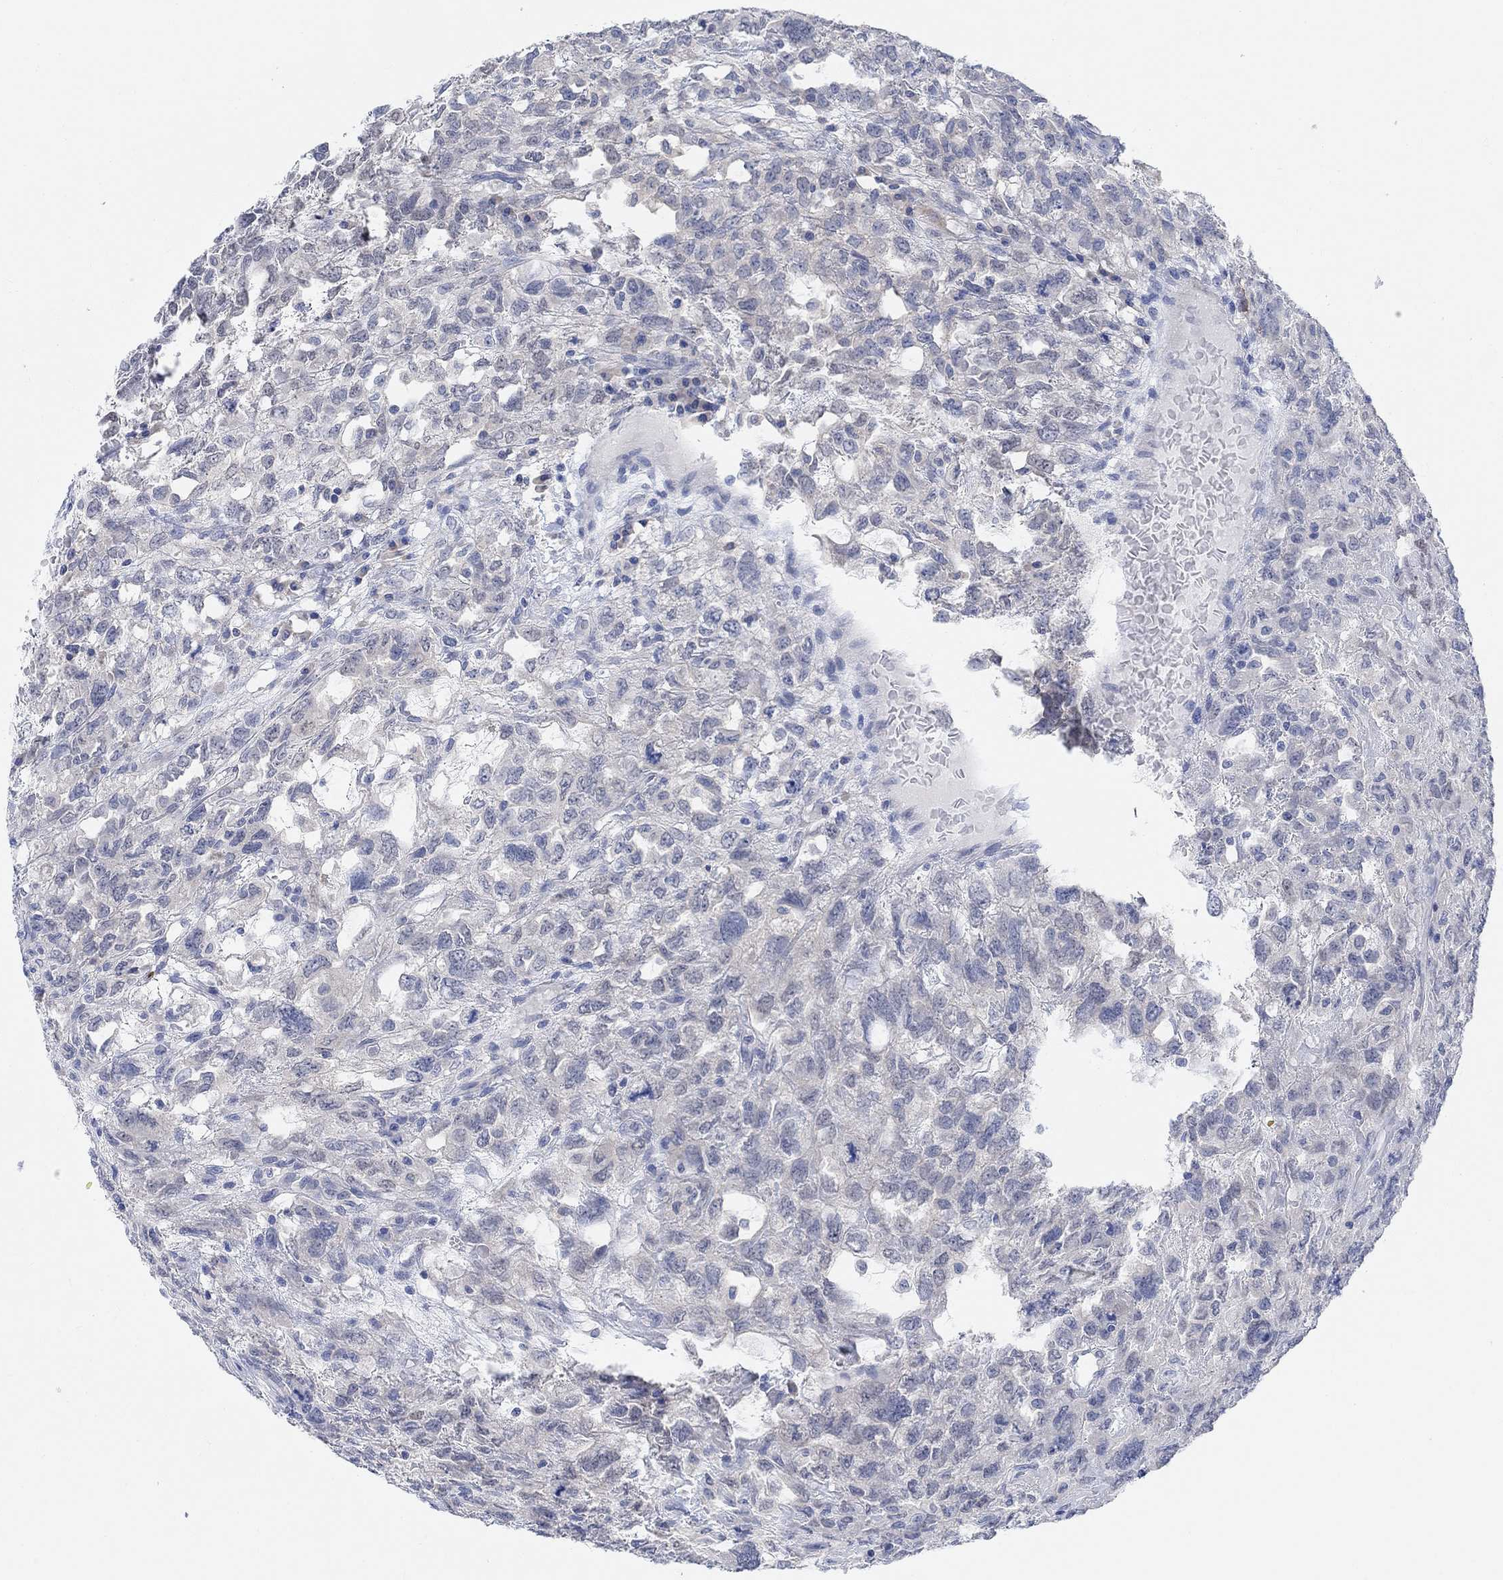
{"staining": {"intensity": "negative", "quantity": "none", "location": "none"}, "tissue": "testis cancer", "cell_type": "Tumor cells", "image_type": "cancer", "snomed": [{"axis": "morphology", "description": "Seminoma, NOS"}, {"axis": "topography", "description": "Testis"}], "caption": "A high-resolution photomicrograph shows immunohistochemistry (IHC) staining of seminoma (testis), which exhibits no significant positivity in tumor cells.", "gene": "RIMS1", "patient": {"sex": "male", "age": 52}}